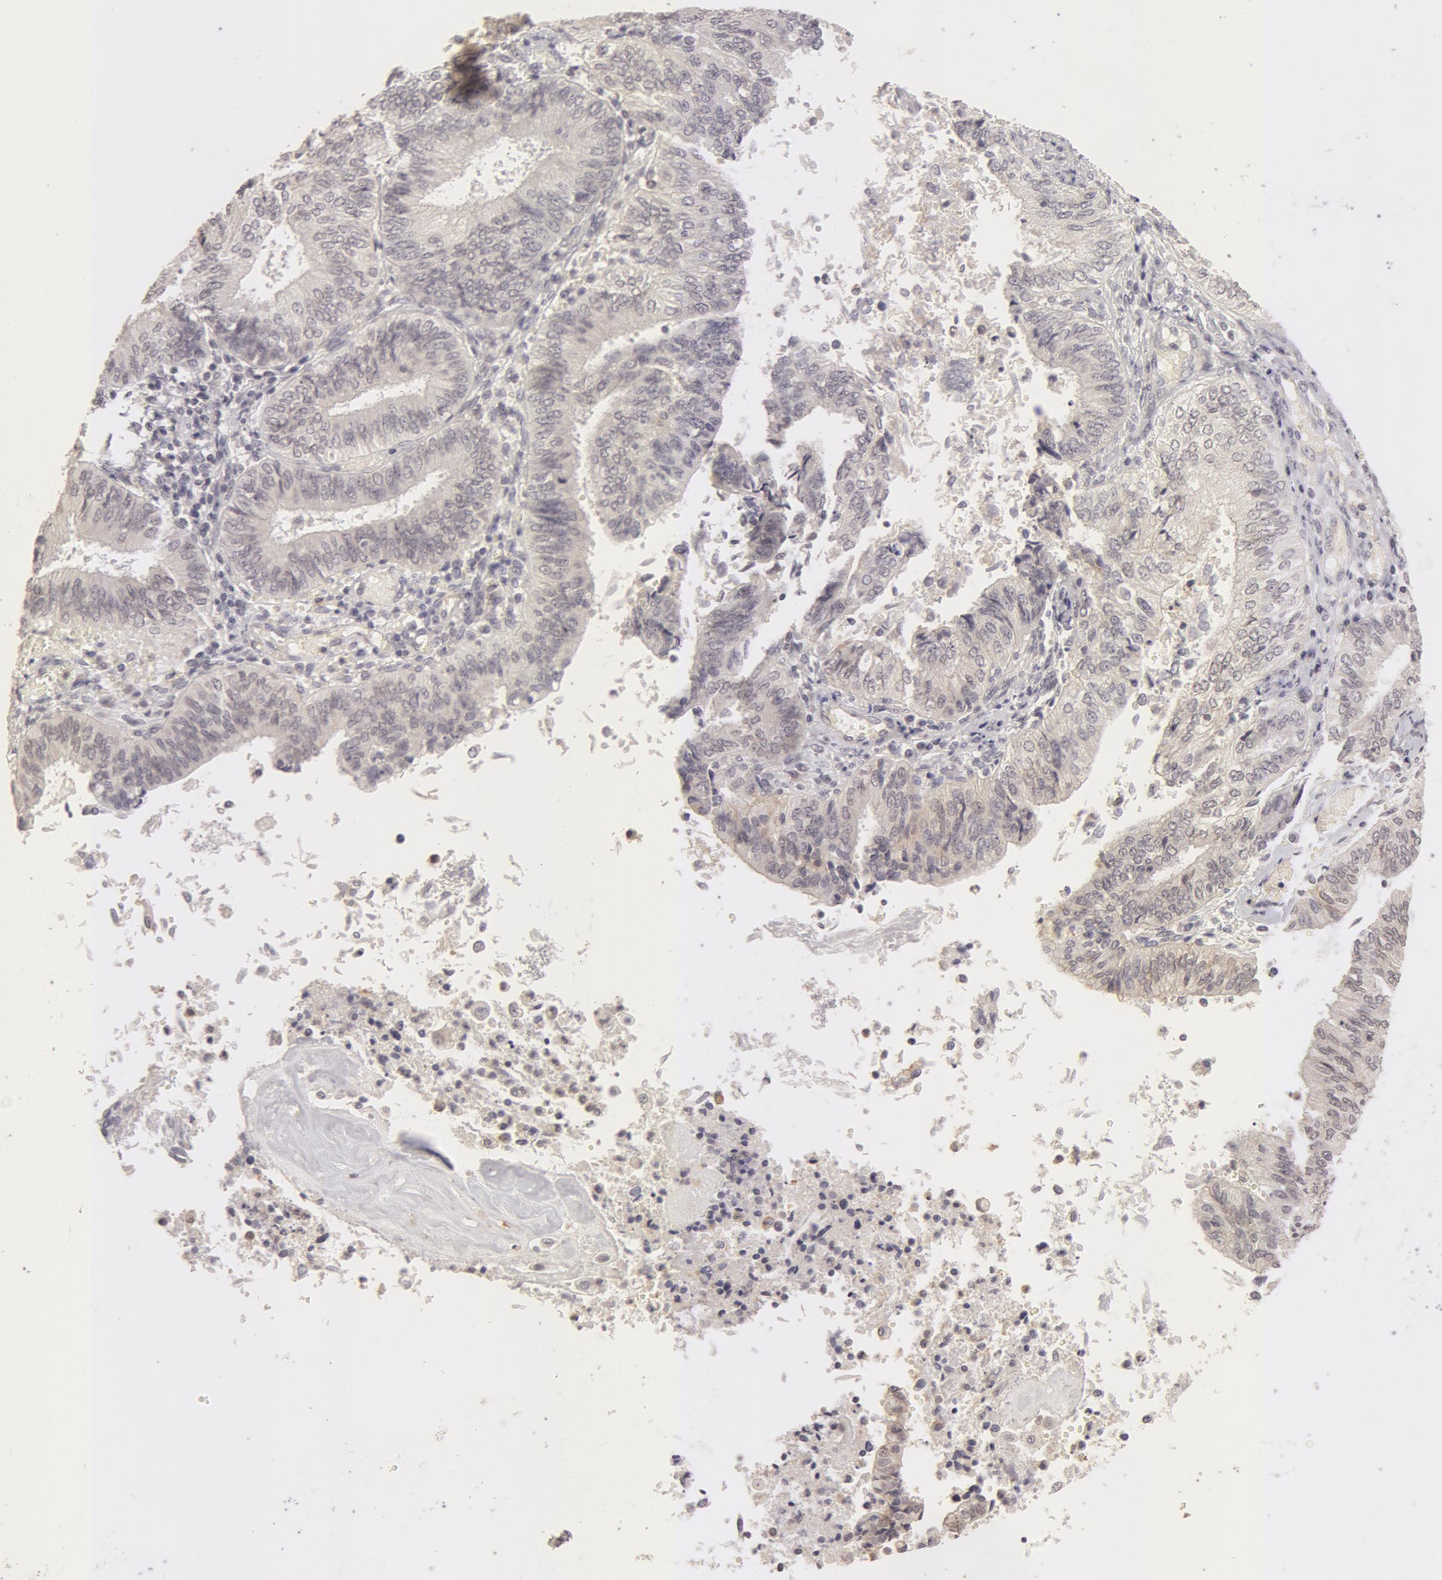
{"staining": {"intensity": "weak", "quantity": ">75%", "location": "cytoplasmic/membranous"}, "tissue": "endometrial cancer", "cell_type": "Tumor cells", "image_type": "cancer", "snomed": [{"axis": "morphology", "description": "Adenocarcinoma, NOS"}, {"axis": "topography", "description": "Endometrium"}], "caption": "A brown stain labels weak cytoplasmic/membranous staining of a protein in human endometrial adenocarcinoma tumor cells. The staining was performed using DAB to visualize the protein expression in brown, while the nuclei were stained in blue with hematoxylin (Magnification: 20x).", "gene": "ADAM10", "patient": {"sex": "female", "age": 55}}